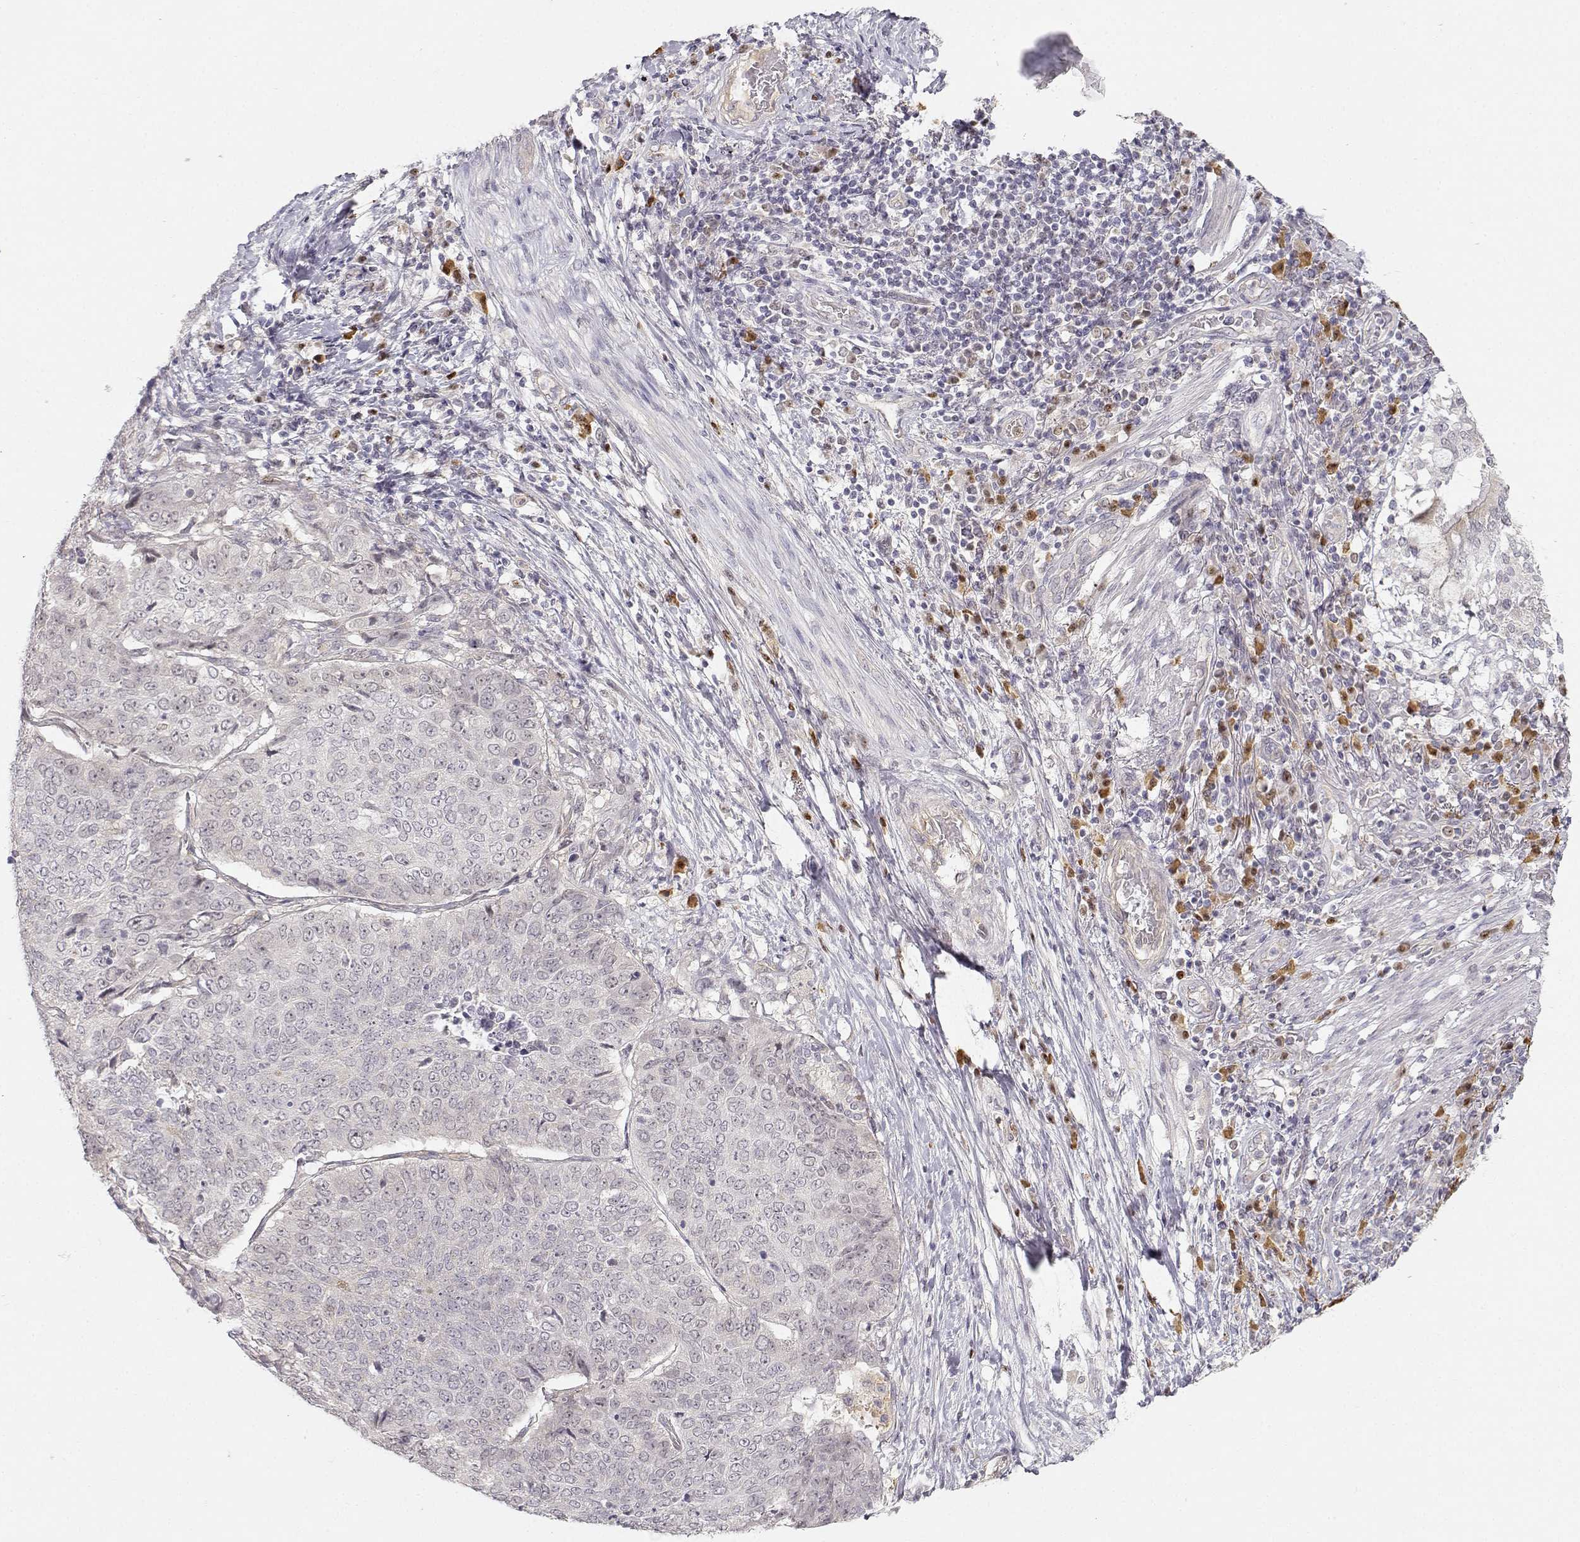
{"staining": {"intensity": "negative", "quantity": "none", "location": "none"}, "tissue": "lung cancer", "cell_type": "Tumor cells", "image_type": "cancer", "snomed": [{"axis": "morphology", "description": "Normal tissue, NOS"}, {"axis": "morphology", "description": "Squamous cell carcinoma, NOS"}, {"axis": "topography", "description": "Bronchus"}, {"axis": "topography", "description": "Lung"}], "caption": "Photomicrograph shows no protein staining in tumor cells of lung cancer tissue.", "gene": "EAF2", "patient": {"sex": "male", "age": 64}}